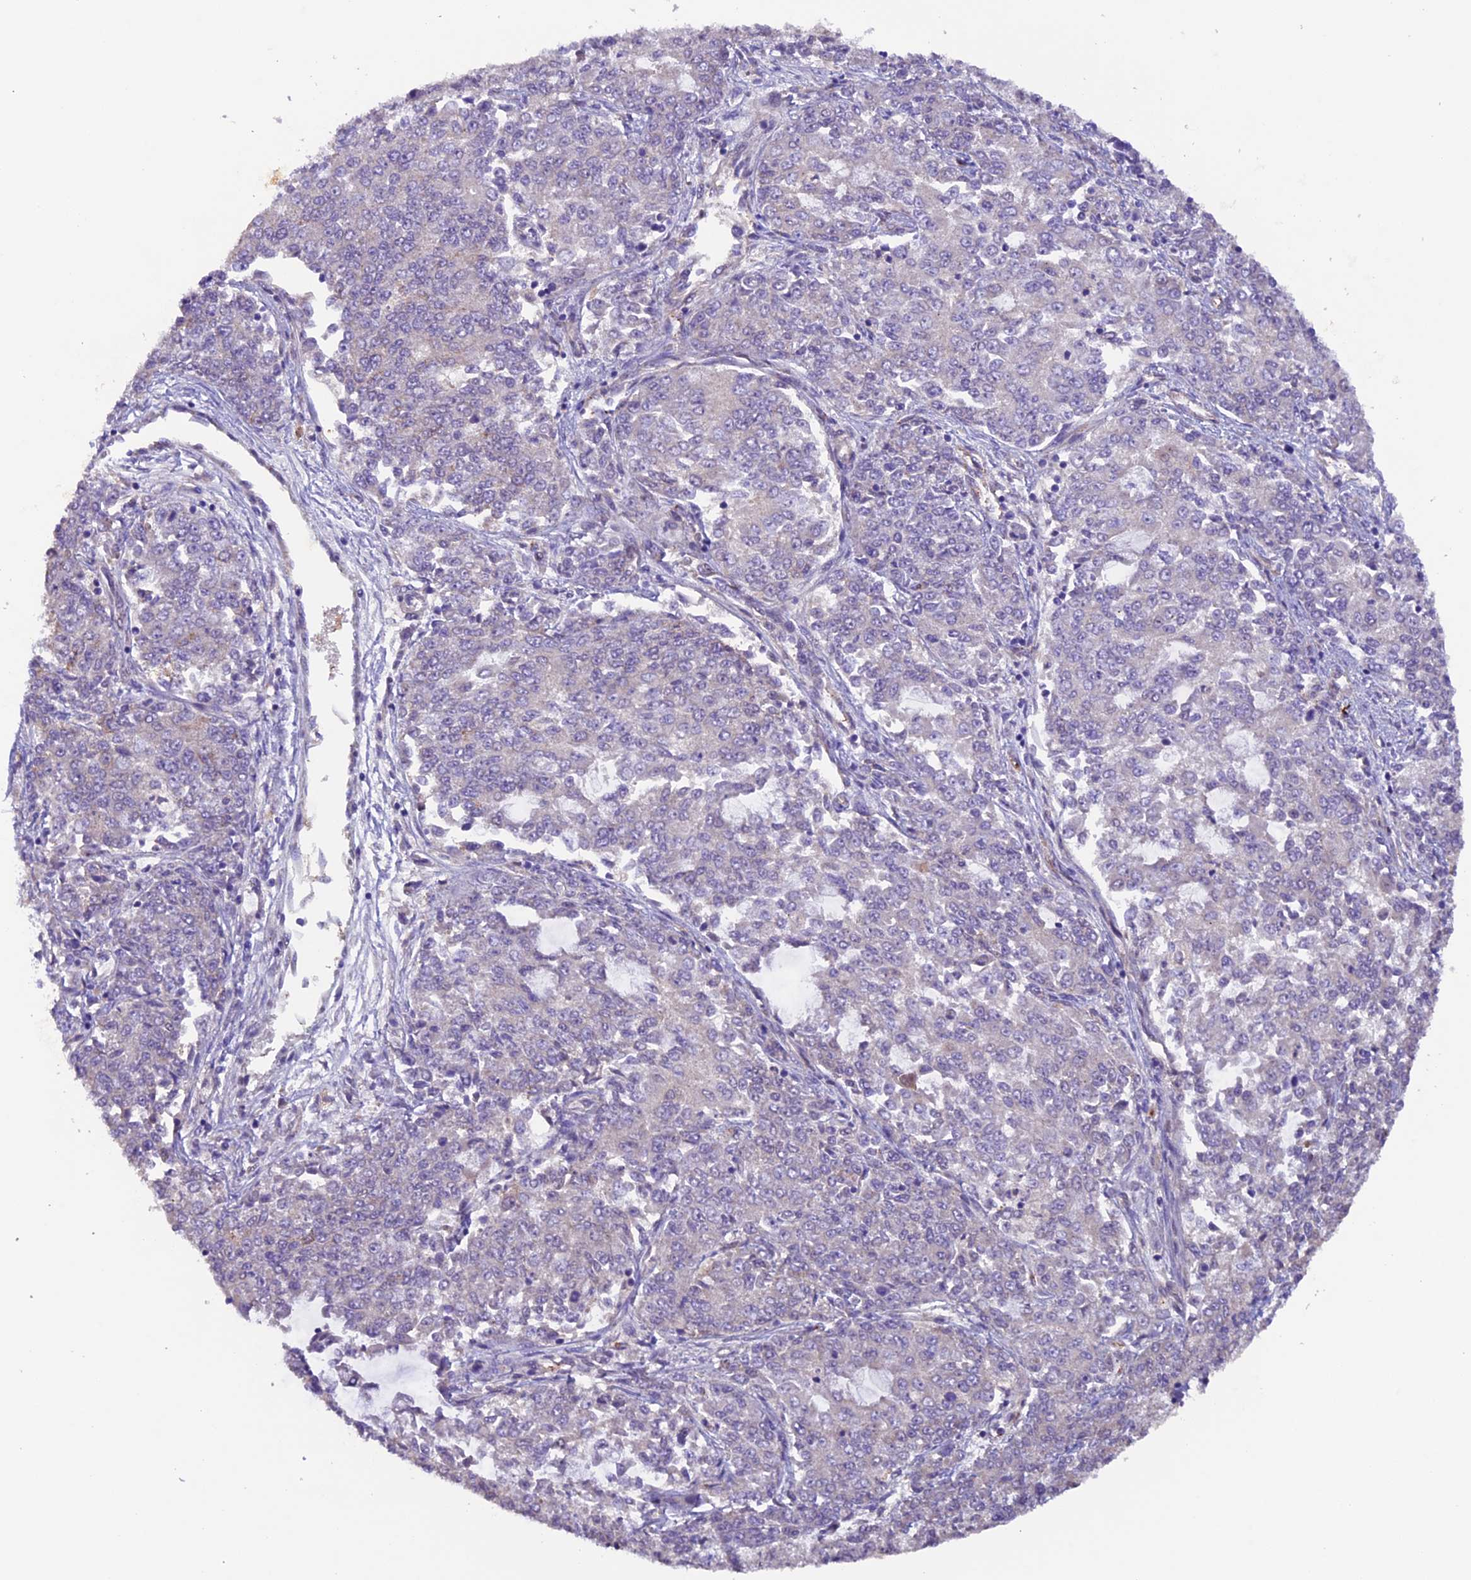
{"staining": {"intensity": "negative", "quantity": "none", "location": "none"}, "tissue": "endometrial cancer", "cell_type": "Tumor cells", "image_type": "cancer", "snomed": [{"axis": "morphology", "description": "Adenocarcinoma, NOS"}, {"axis": "topography", "description": "Endometrium"}], "caption": "This is an immunohistochemistry (IHC) photomicrograph of human endometrial adenocarcinoma. There is no expression in tumor cells.", "gene": "NCK2", "patient": {"sex": "female", "age": 50}}